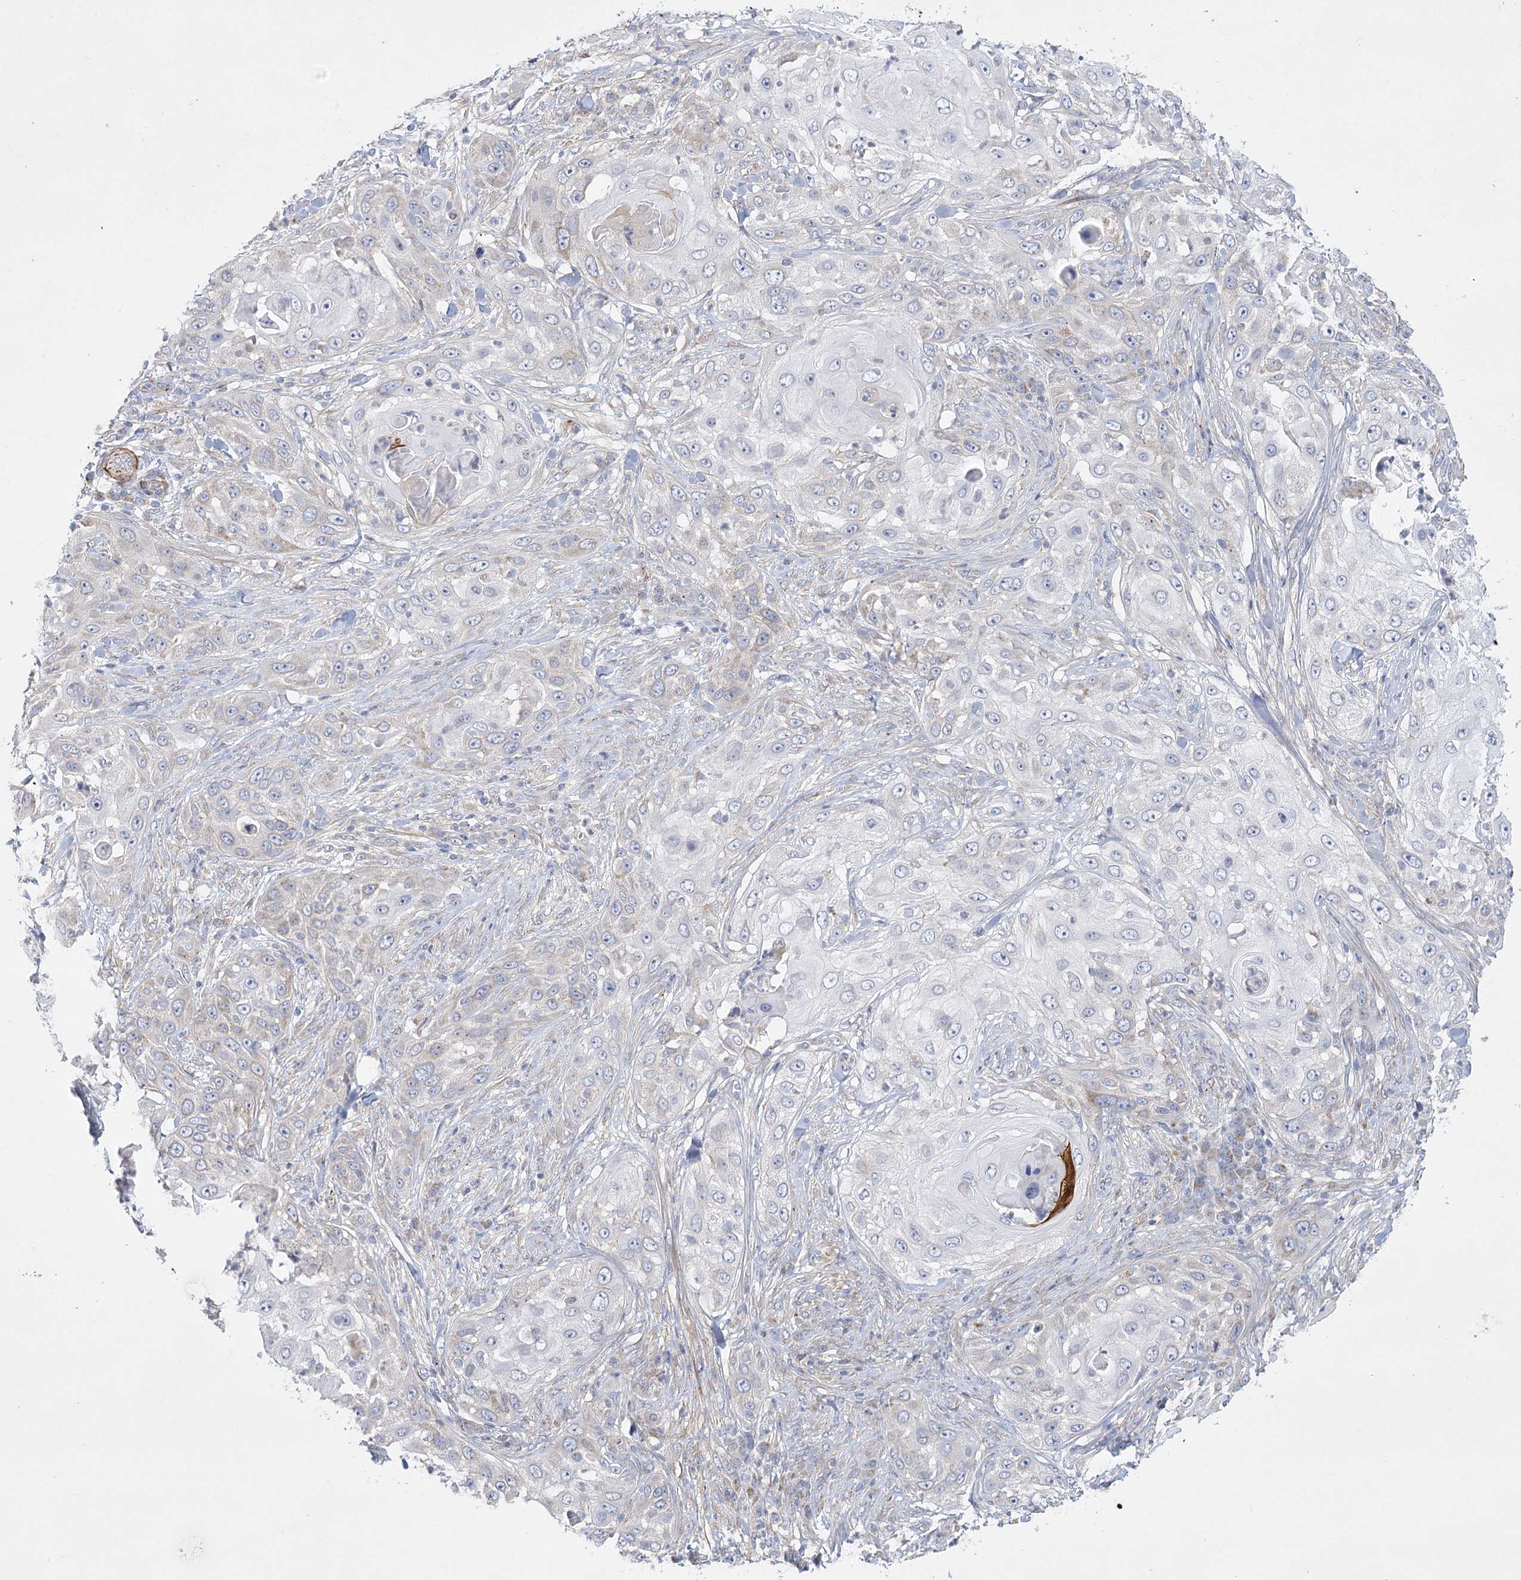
{"staining": {"intensity": "negative", "quantity": "none", "location": "none"}, "tissue": "skin cancer", "cell_type": "Tumor cells", "image_type": "cancer", "snomed": [{"axis": "morphology", "description": "Squamous cell carcinoma, NOS"}, {"axis": "topography", "description": "Skin"}], "caption": "Human skin cancer (squamous cell carcinoma) stained for a protein using immunohistochemistry (IHC) displays no positivity in tumor cells.", "gene": "DHTKD1", "patient": {"sex": "female", "age": 44}}